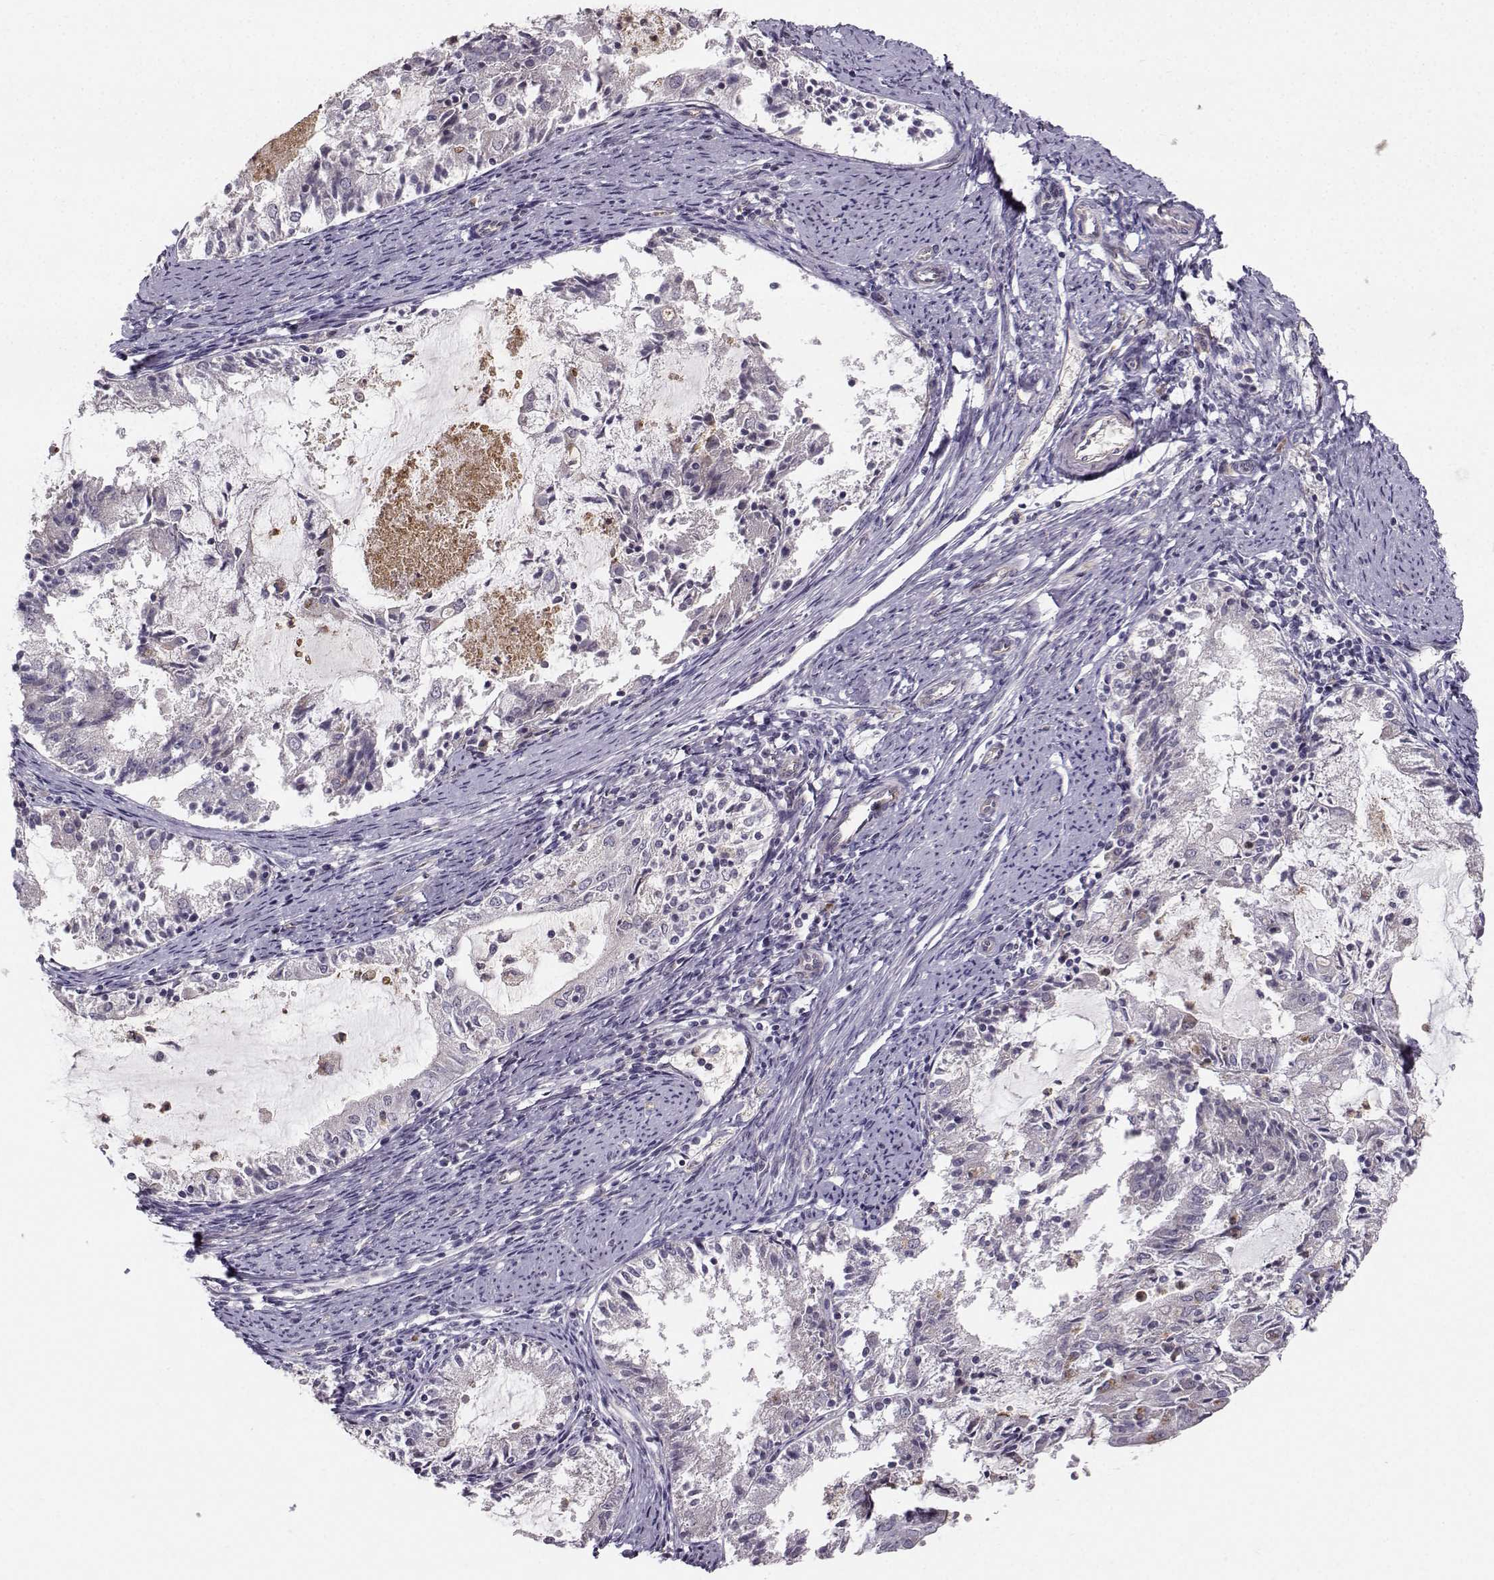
{"staining": {"intensity": "negative", "quantity": "none", "location": "none"}, "tissue": "endometrial cancer", "cell_type": "Tumor cells", "image_type": "cancer", "snomed": [{"axis": "morphology", "description": "Adenocarcinoma, NOS"}, {"axis": "topography", "description": "Endometrium"}], "caption": "Immunohistochemistry micrograph of neoplastic tissue: endometrial cancer stained with DAB (3,3'-diaminobenzidine) reveals no significant protein staining in tumor cells.", "gene": "OPRD1", "patient": {"sex": "female", "age": 57}}